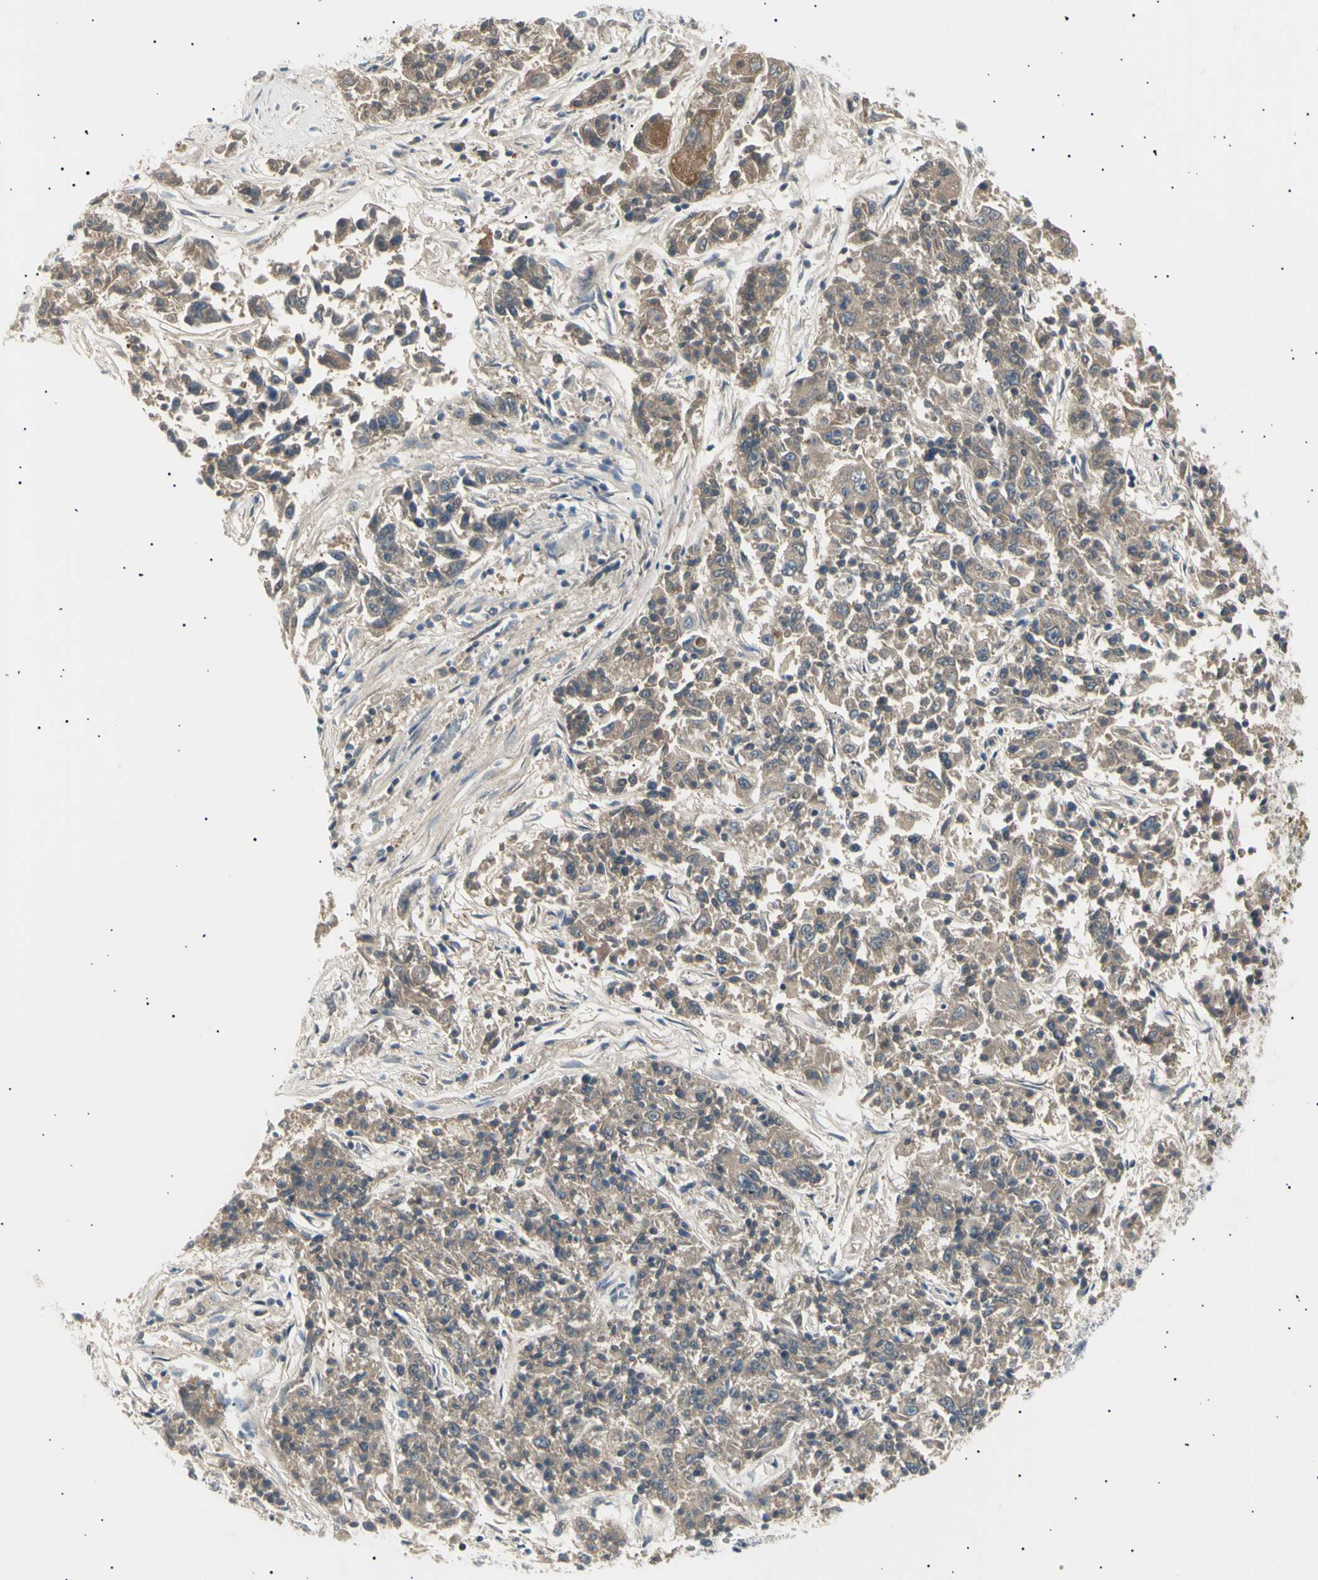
{"staining": {"intensity": "moderate", "quantity": ">75%", "location": "cytoplasmic/membranous"}, "tissue": "lung cancer", "cell_type": "Tumor cells", "image_type": "cancer", "snomed": [{"axis": "morphology", "description": "Adenocarcinoma, NOS"}, {"axis": "topography", "description": "Lung"}], "caption": "DAB (3,3'-diaminobenzidine) immunohistochemical staining of human lung cancer (adenocarcinoma) displays moderate cytoplasmic/membranous protein staining in about >75% of tumor cells.", "gene": "LHPP", "patient": {"sex": "male", "age": 84}}